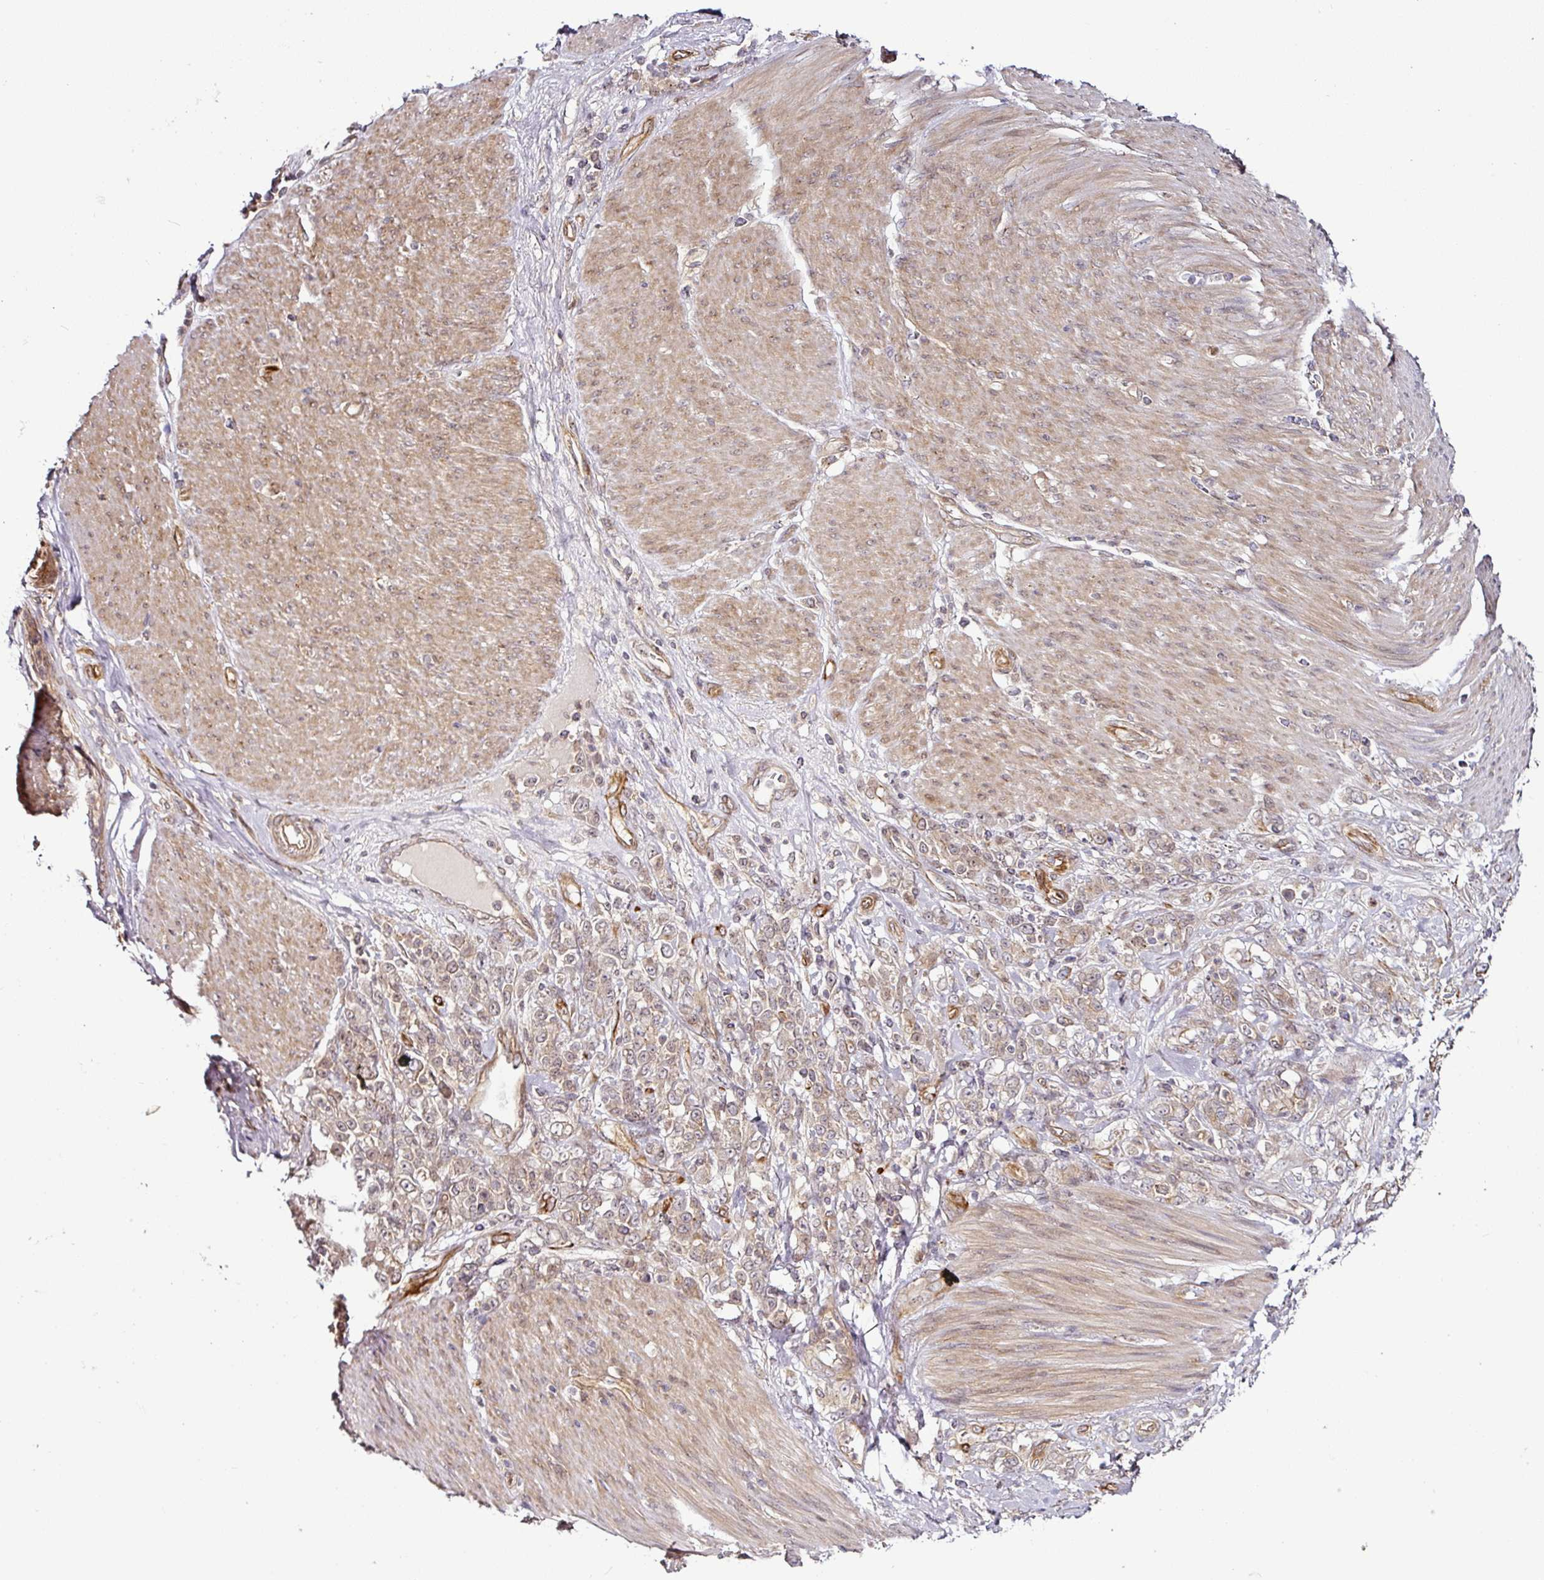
{"staining": {"intensity": "weak", "quantity": "<25%", "location": "nuclear"}, "tissue": "stomach cancer", "cell_type": "Tumor cells", "image_type": "cancer", "snomed": [{"axis": "morphology", "description": "Adenocarcinoma, NOS"}, {"axis": "topography", "description": "Stomach"}], "caption": "Adenocarcinoma (stomach) stained for a protein using immunohistochemistry (IHC) exhibits no expression tumor cells.", "gene": "DCAF13", "patient": {"sex": "female", "age": 79}}